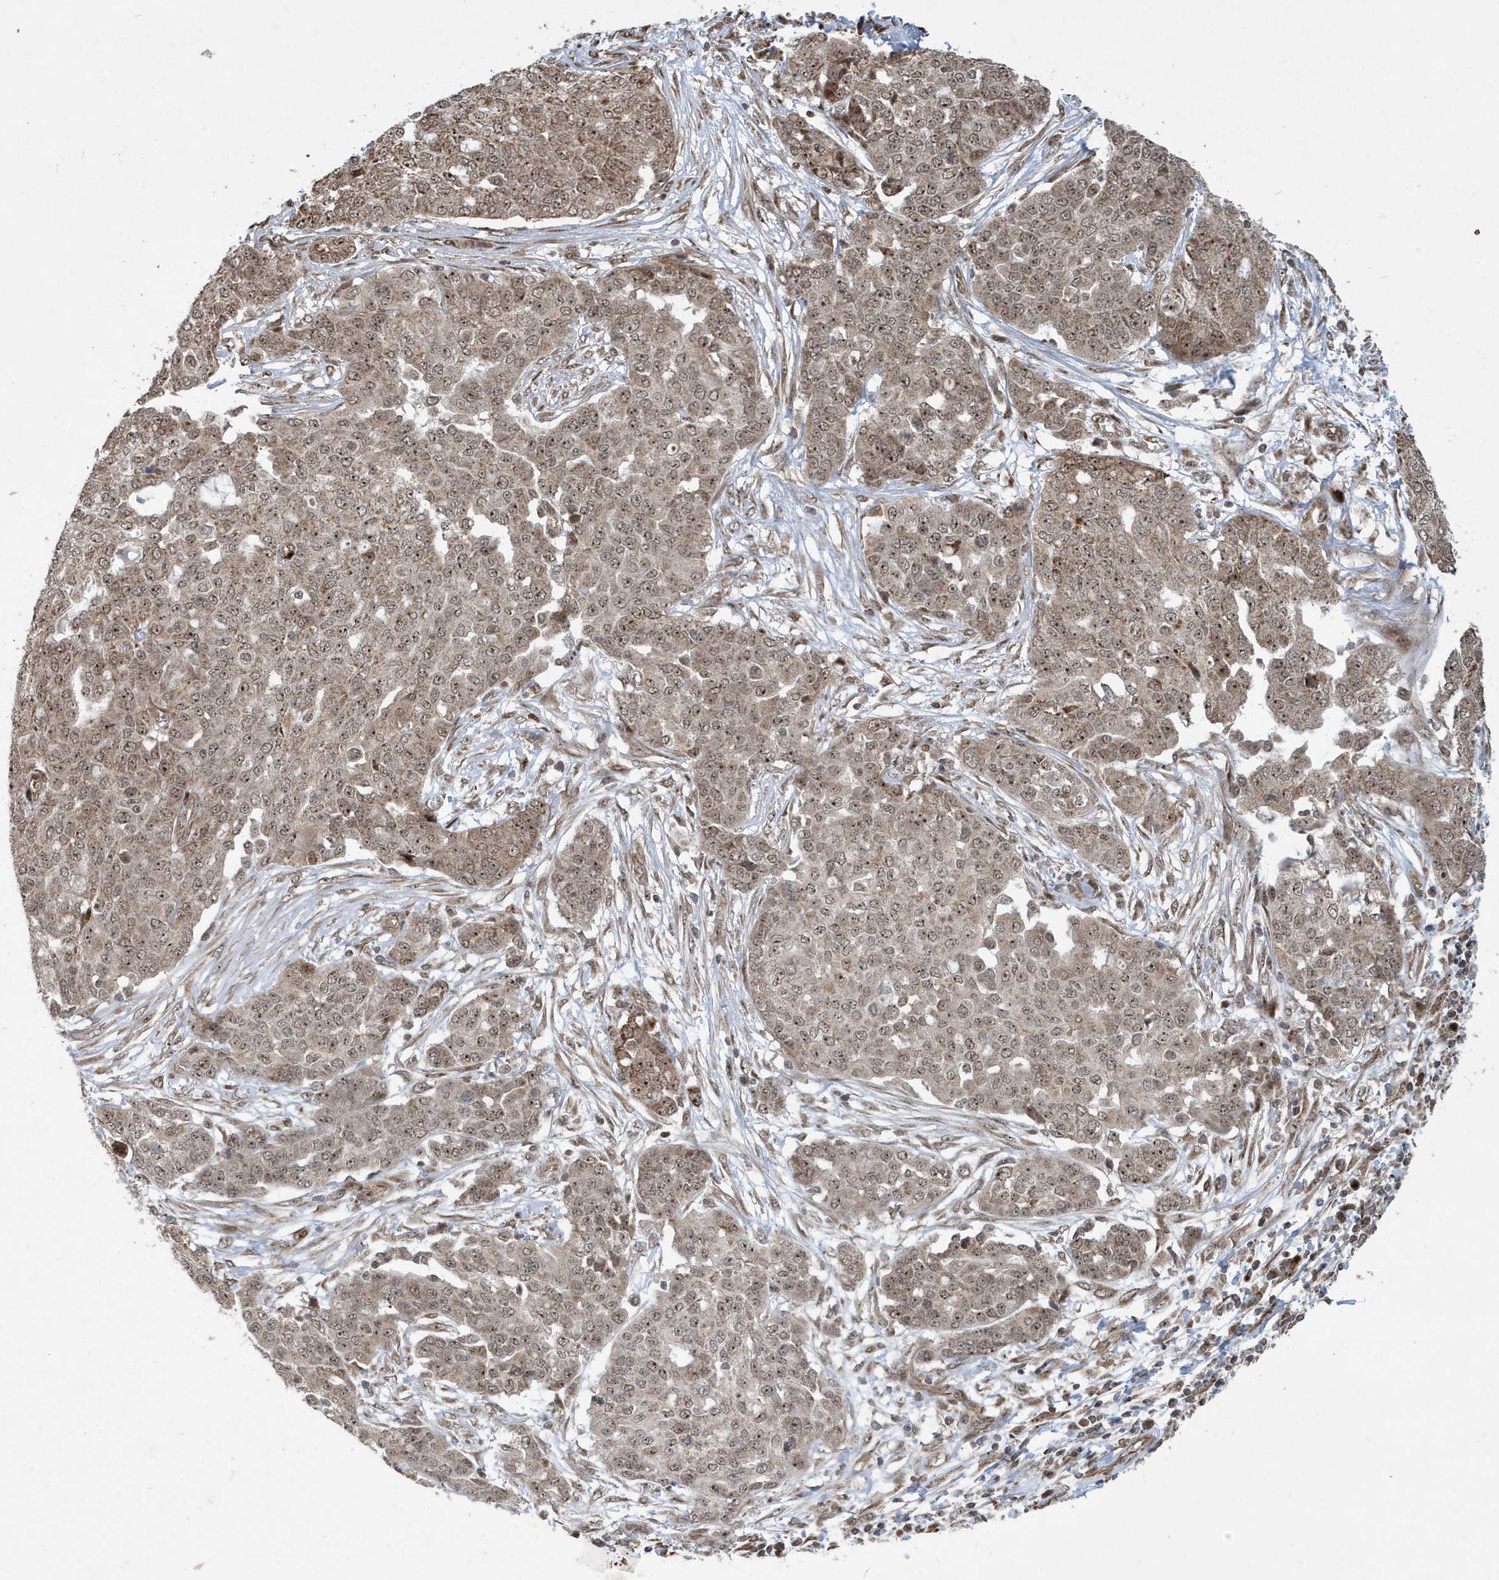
{"staining": {"intensity": "moderate", "quantity": ">75%", "location": "nuclear"}, "tissue": "ovarian cancer", "cell_type": "Tumor cells", "image_type": "cancer", "snomed": [{"axis": "morphology", "description": "Cystadenocarcinoma, serous, NOS"}, {"axis": "topography", "description": "Soft tissue"}, {"axis": "topography", "description": "Ovary"}], "caption": "Approximately >75% of tumor cells in serous cystadenocarcinoma (ovarian) display moderate nuclear protein staining as visualized by brown immunohistochemical staining.", "gene": "FAM9B", "patient": {"sex": "female", "age": 57}}